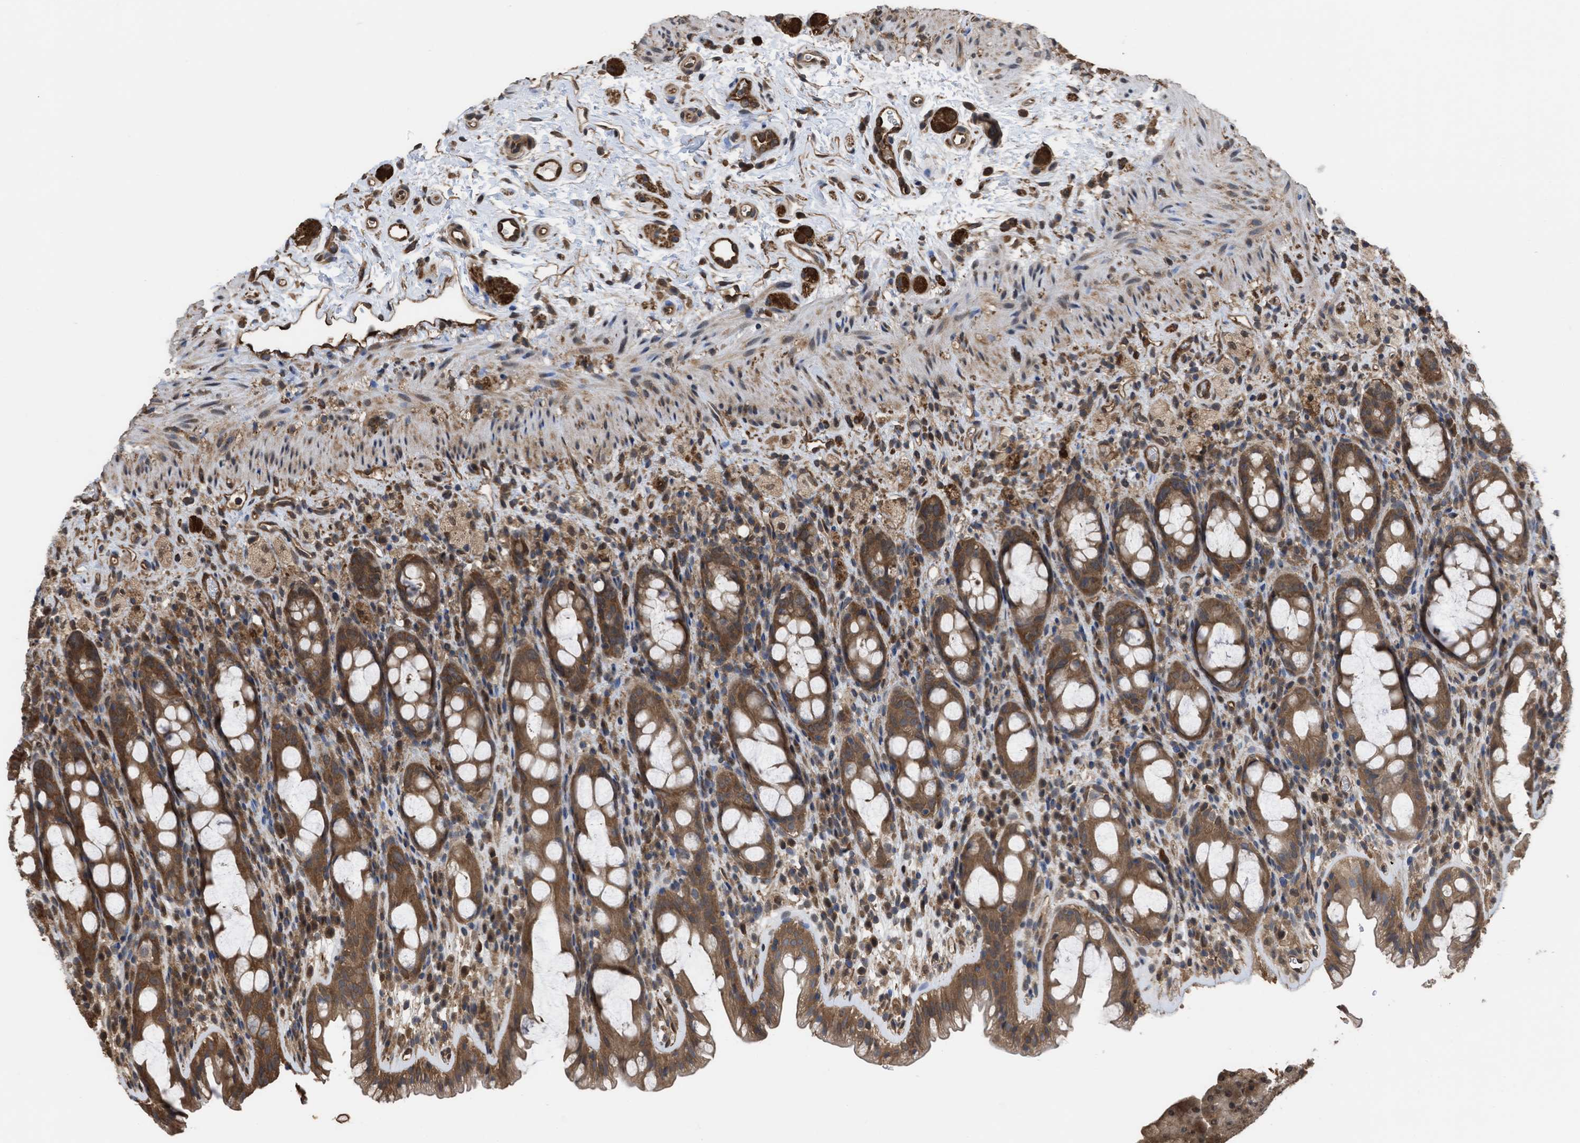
{"staining": {"intensity": "moderate", "quantity": ">75%", "location": "cytoplasmic/membranous"}, "tissue": "rectum", "cell_type": "Glandular cells", "image_type": "normal", "snomed": [{"axis": "morphology", "description": "Normal tissue, NOS"}, {"axis": "topography", "description": "Rectum"}], "caption": "Benign rectum displays moderate cytoplasmic/membranous positivity in approximately >75% of glandular cells, visualized by immunohistochemistry.", "gene": "YWHAG", "patient": {"sex": "male", "age": 44}}